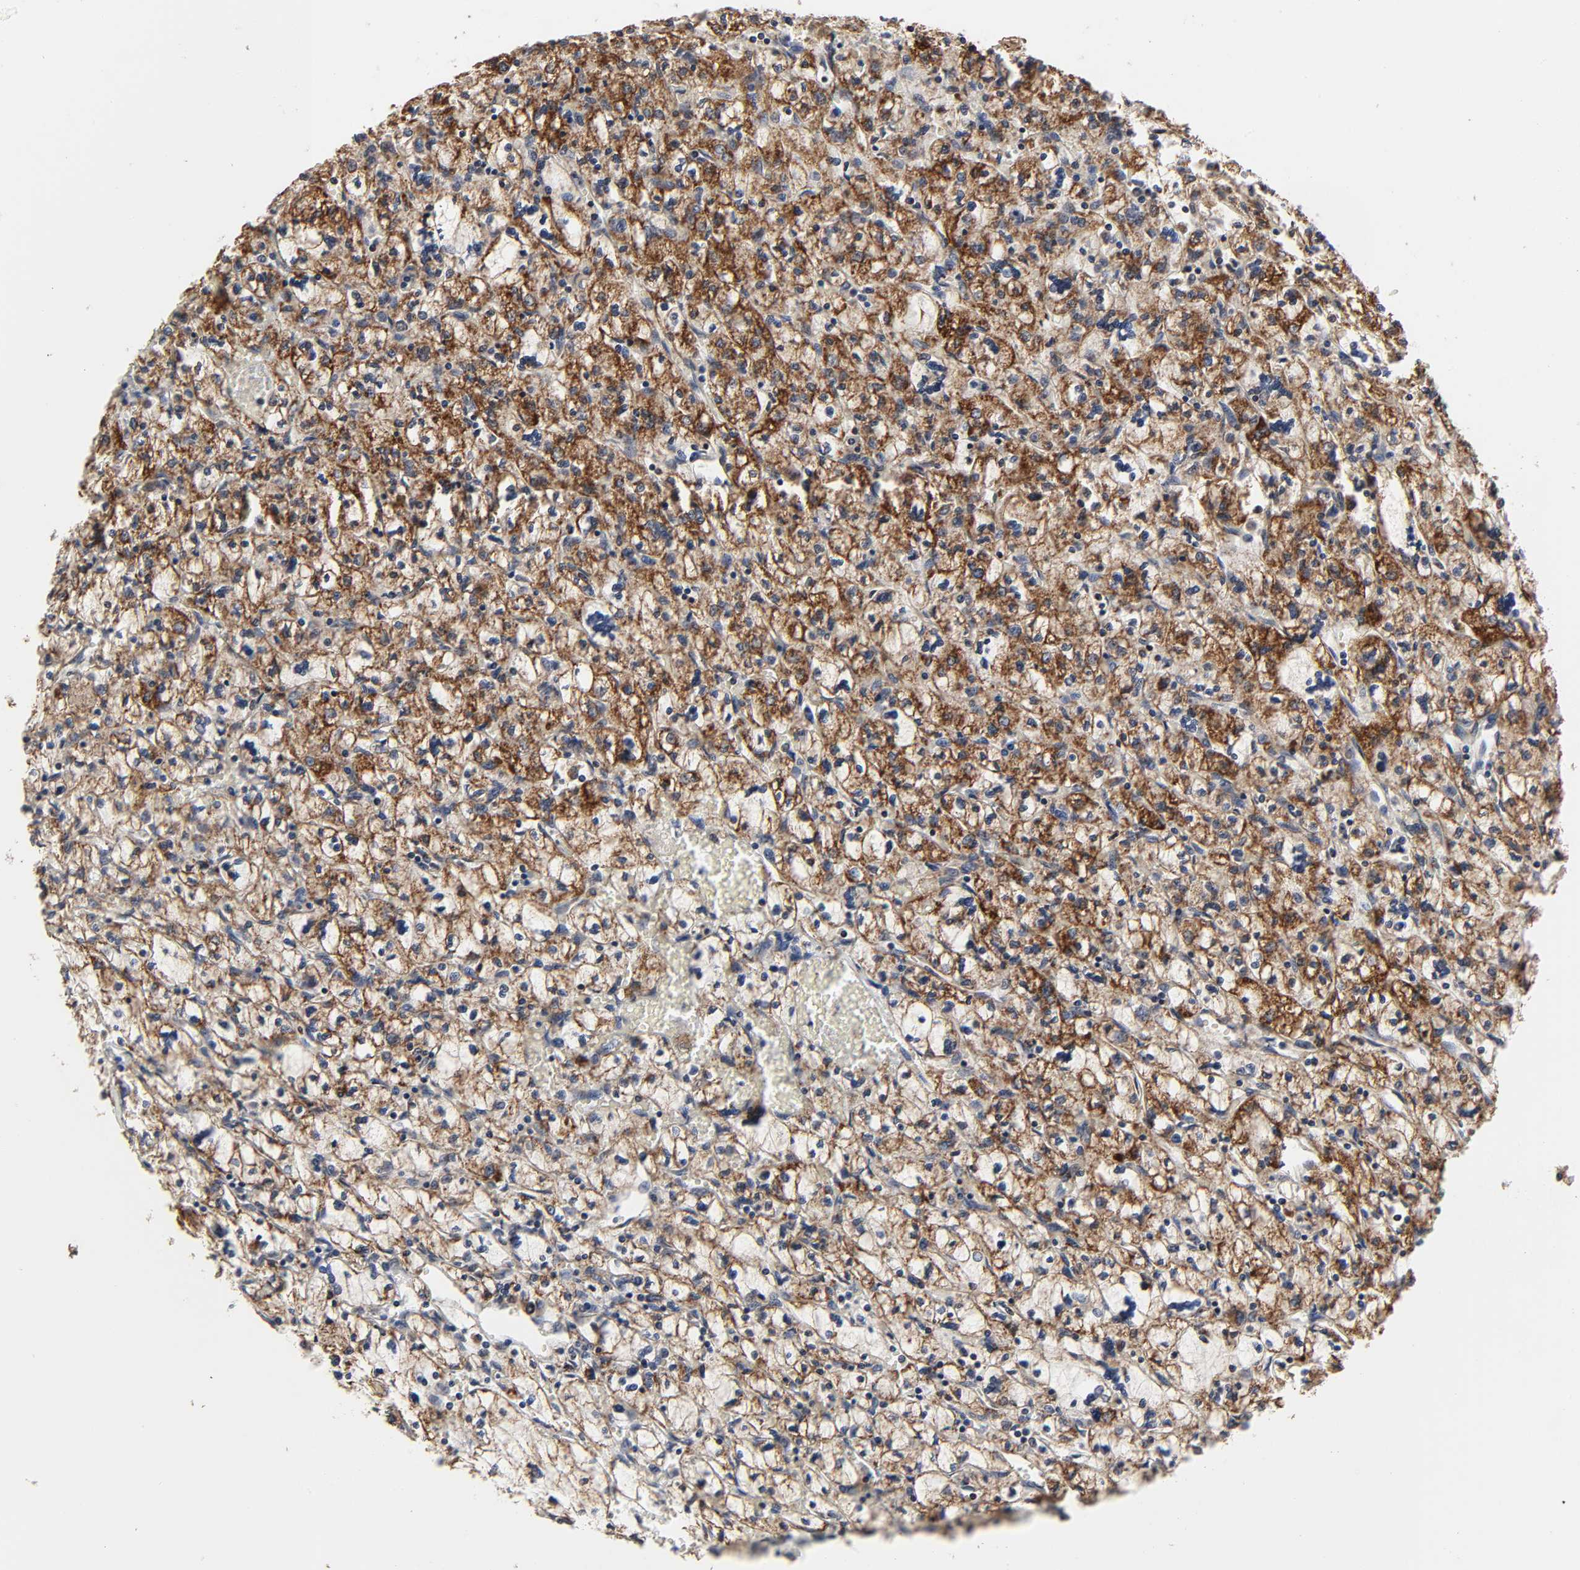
{"staining": {"intensity": "strong", "quantity": ">75%", "location": "cytoplasmic/membranous"}, "tissue": "renal cancer", "cell_type": "Tumor cells", "image_type": "cancer", "snomed": [{"axis": "morphology", "description": "Adenocarcinoma, NOS"}, {"axis": "topography", "description": "Kidney"}], "caption": "Immunohistochemistry of renal cancer displays high levels of strong cytoplasmic/membranous expression in about >75% of tumor cells. The protein is stained brown, and the nuclei are stained in blue (DAB IHC with brightfield microscopy, high magnification).", "gene": "COX6B1", "patient": {"sex": "female", "age": 83}}